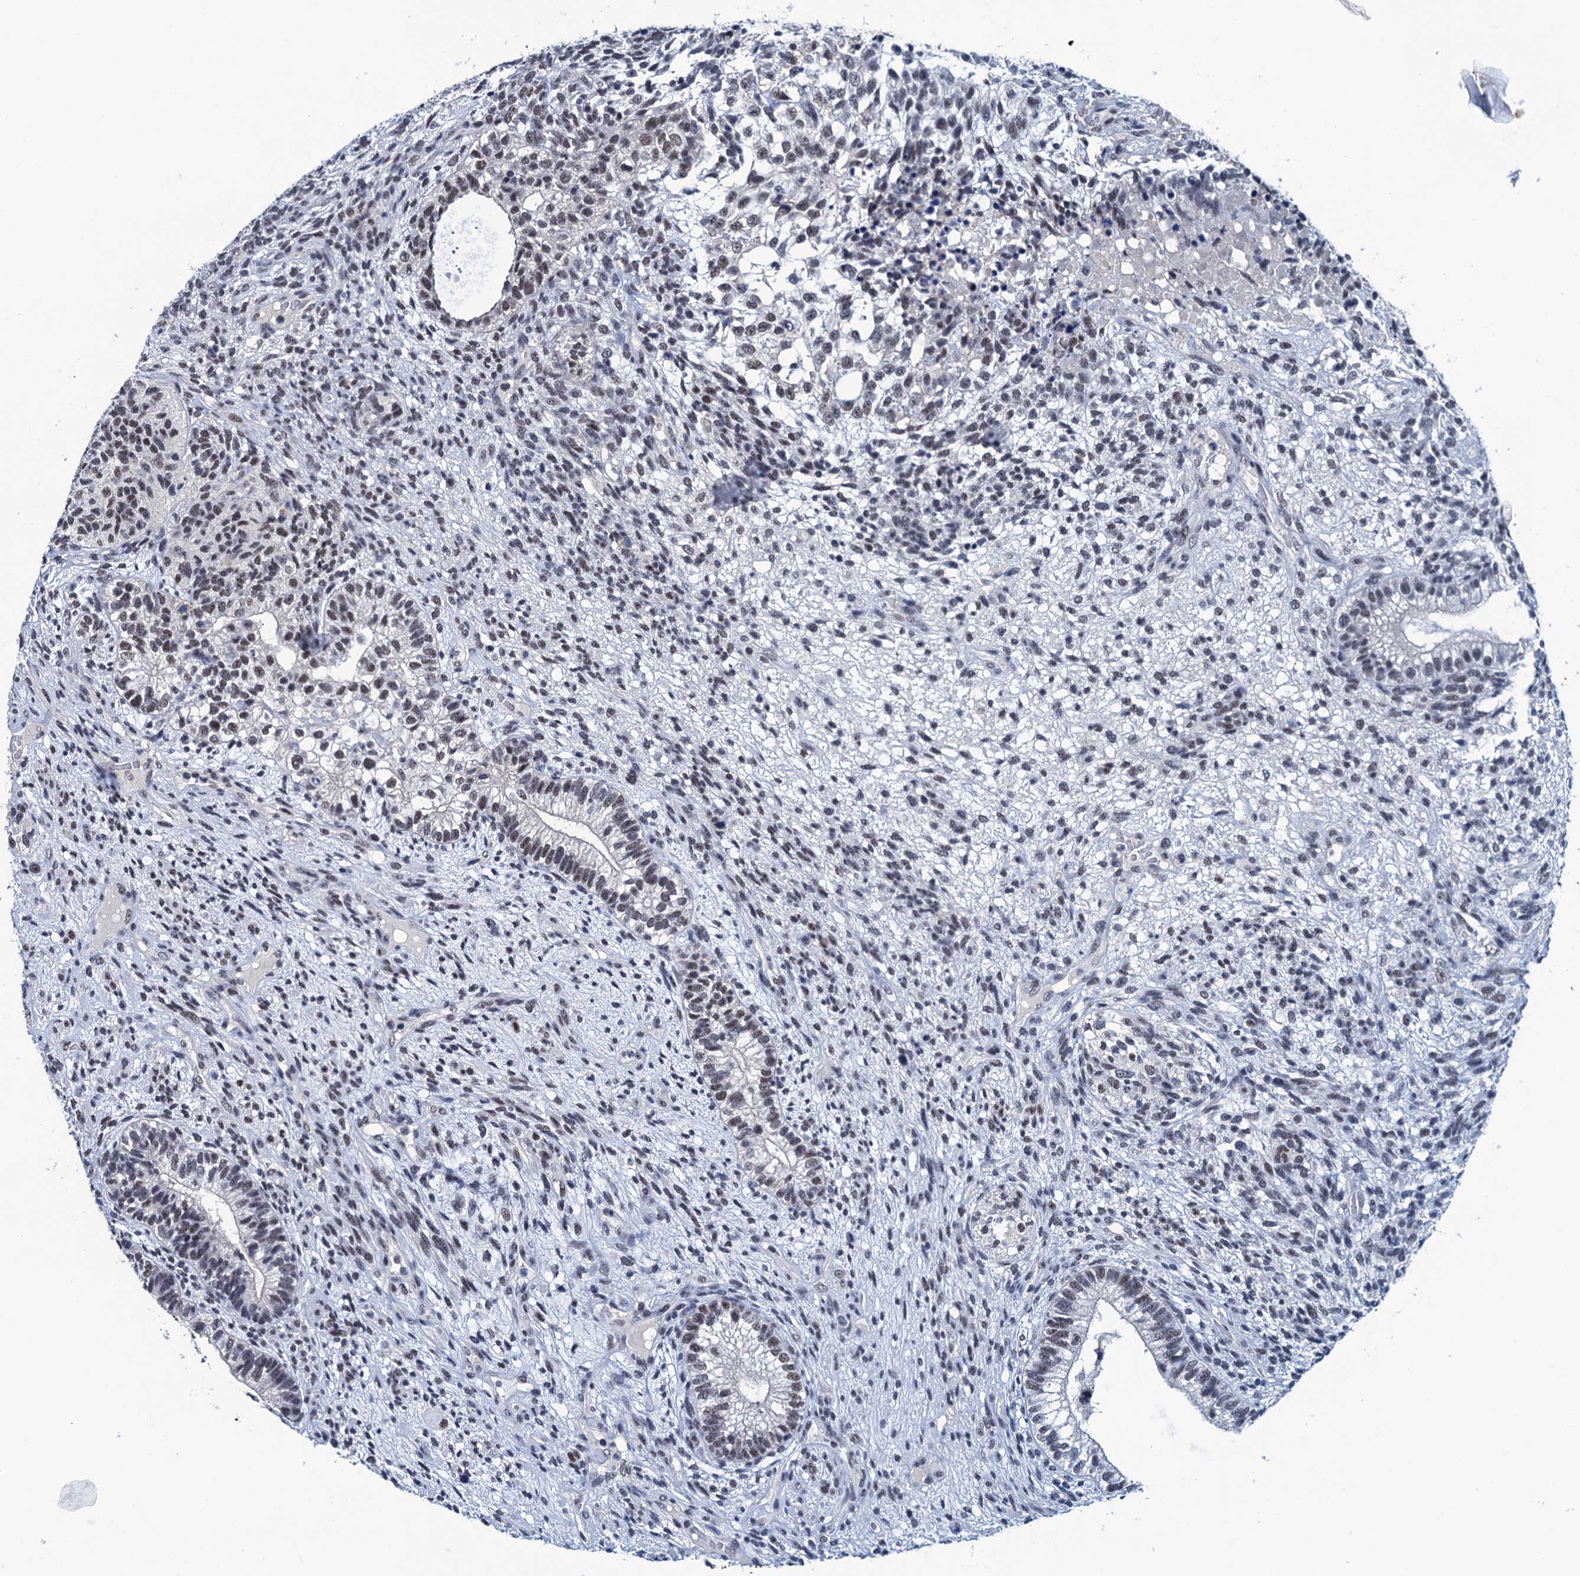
{"staining": {"intensity": "moderate", "quantity": "<25%", "location": "nuclear"}, "tissue": "testis cancer", "cell_type": "Tumor cells", "image_type": "cancer", "snomed": [{"axis": "morphology", "description": "Seminoma, NOS"}, {"axis": "morphology", "description": "Carcinoma, Embryonal, NOS"}, {"axis": "topography", "description": "Testis"}], "caption": "The photomicrograph reveals staining of testis cancer (embryonal carcinoma), revealing moderate nuclear protein expression (brown color) within tumor cells. The staining is performed using DAB (3,3'-diaminobenzidine) brown chromogen to label protein expression. The nuclei are counter-stained blue using hematoxylin.", "gene": "FNBP4", "patient": {"sex": "male", "age": 28}}